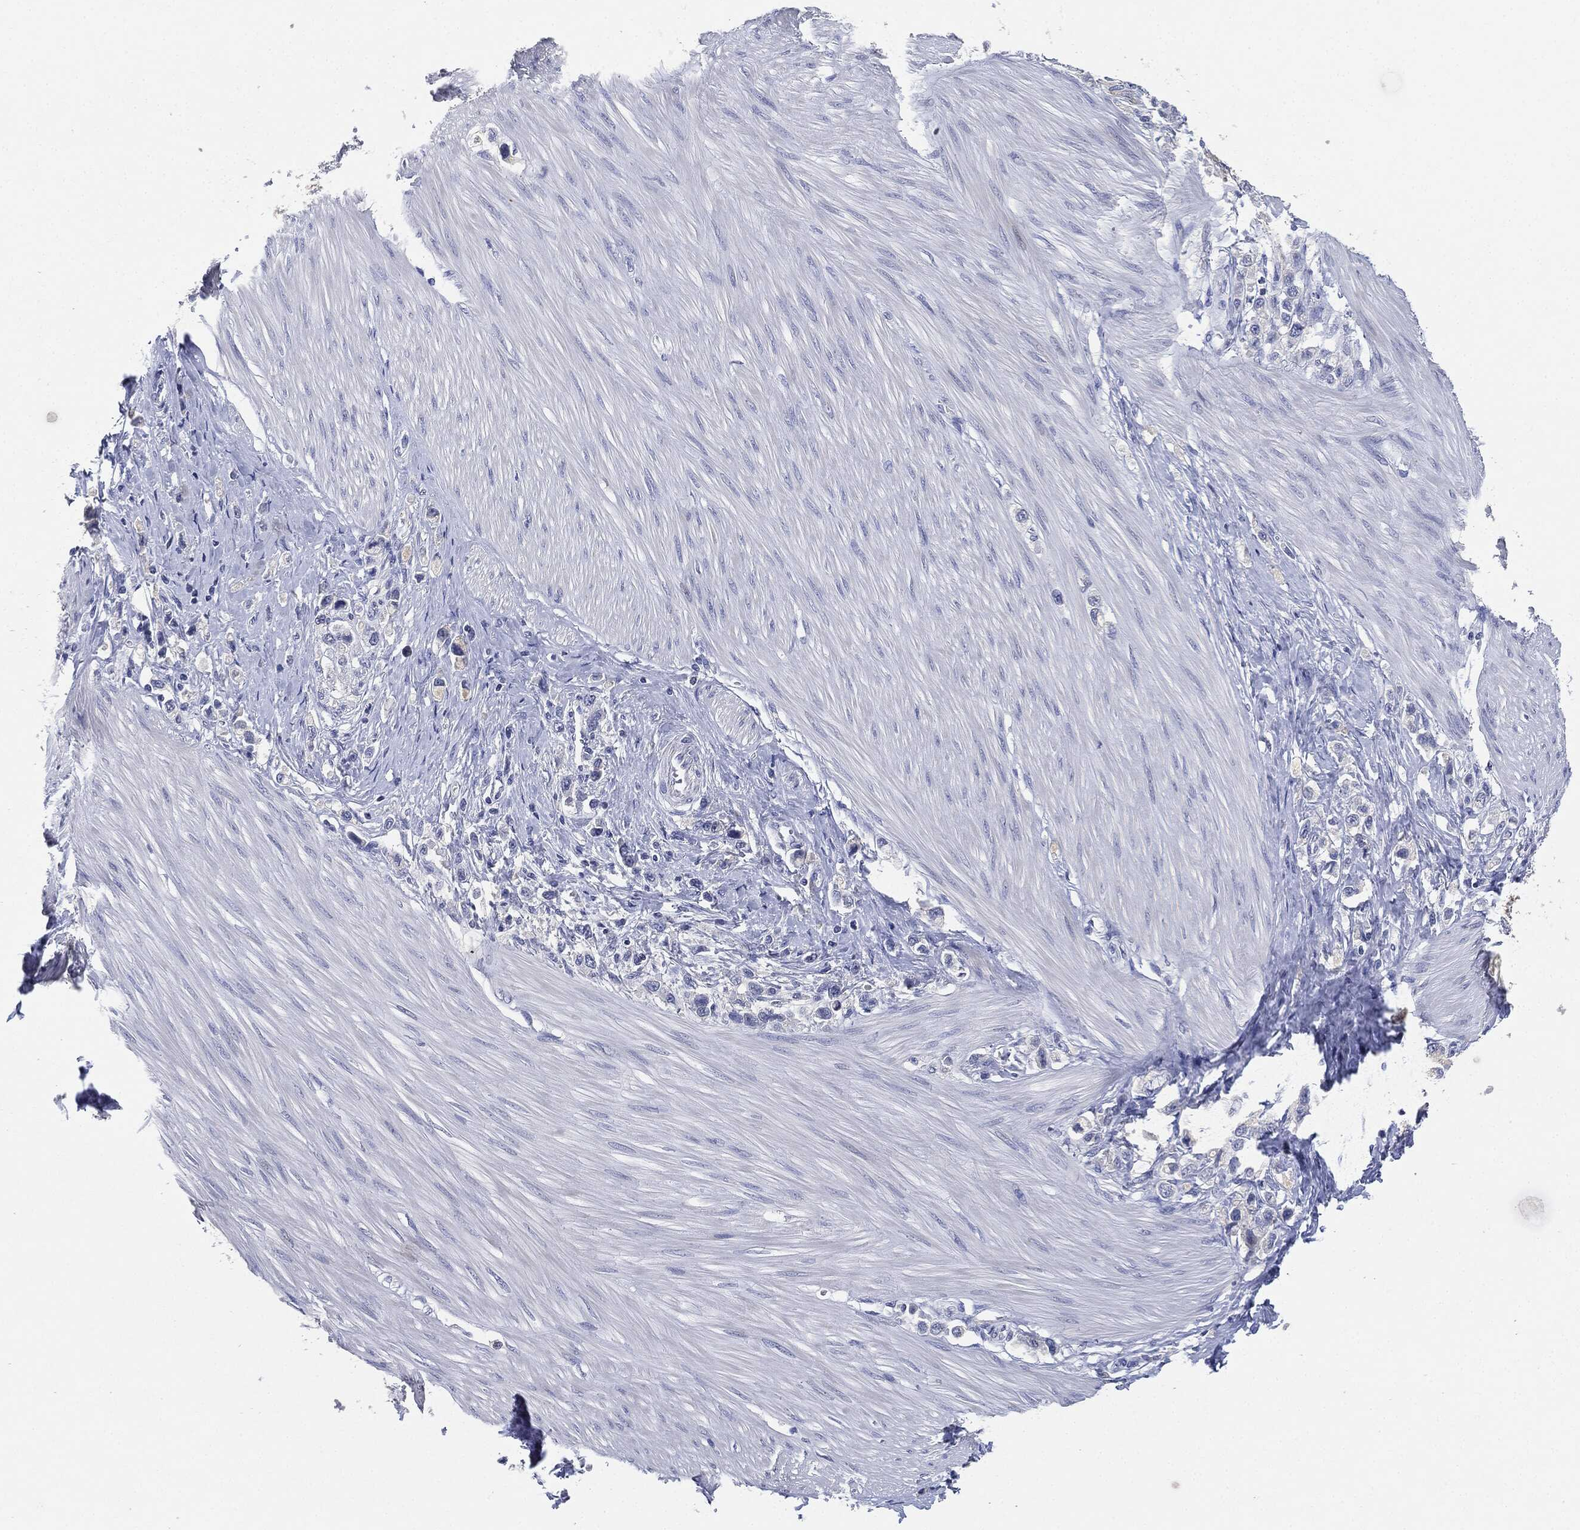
{"staining": {"intensity": "negative", "quantity": "none", "location": "none"}, "tissue": "stomach cancer", "cell_type": "Tumor cells", "image_type": "cancer", "snomed": [{"axis": "morphology", "description": "Normal tissue, NOS"}, {"axis": "morphology", "description": "Adenocarcinoma, NOS"}, {"axis": "morphology", "description": "Adenocarcinoma, High grade"}, {"axis": "topography", "description": "Stomach, upper"}, {"axis": "topography", "description": "Stomach"}], "caption": "The histopathology image reveals no significant expression in tumor cells of stomach cancer.", "gene": "NTRK1", "patient": {"sex": "female", "age": 65}}